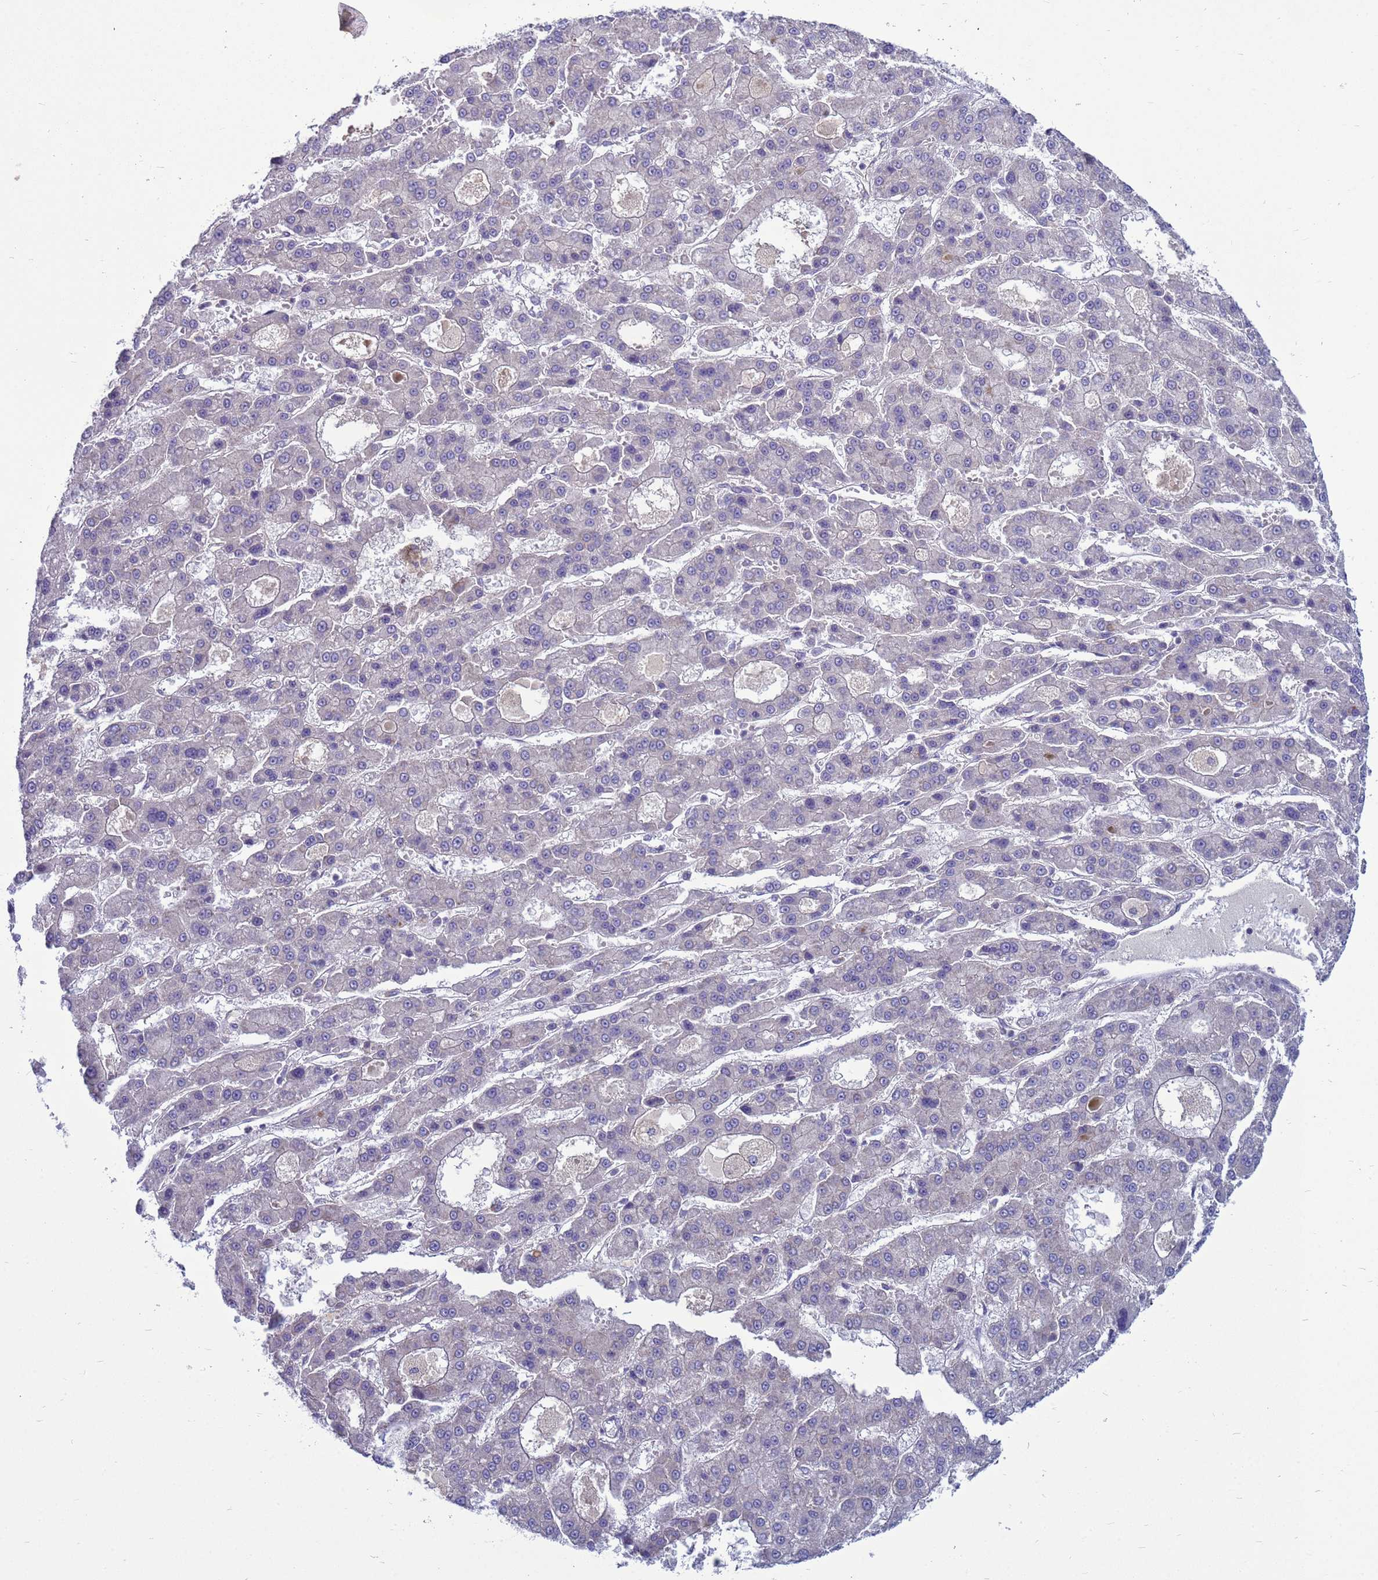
{"staining": {"intensity": "negative", "quantity": "none", "location": "none"}, "tissue": "liver cancer", "cell_type": "Tumor cells", "image_type": "cancer", "snomed": [{"axis": "morphology", "description": "Carcinoma, Hepatocellular, NOS"}, {"axis": "topography", "description": "Liver"}], "caption": "Tumor cells are negative for protein expression in human liver cancer (hepatocellular carcinoma).", "gene": "MON1B", "patient": {"sex": "male", "age": 70}}